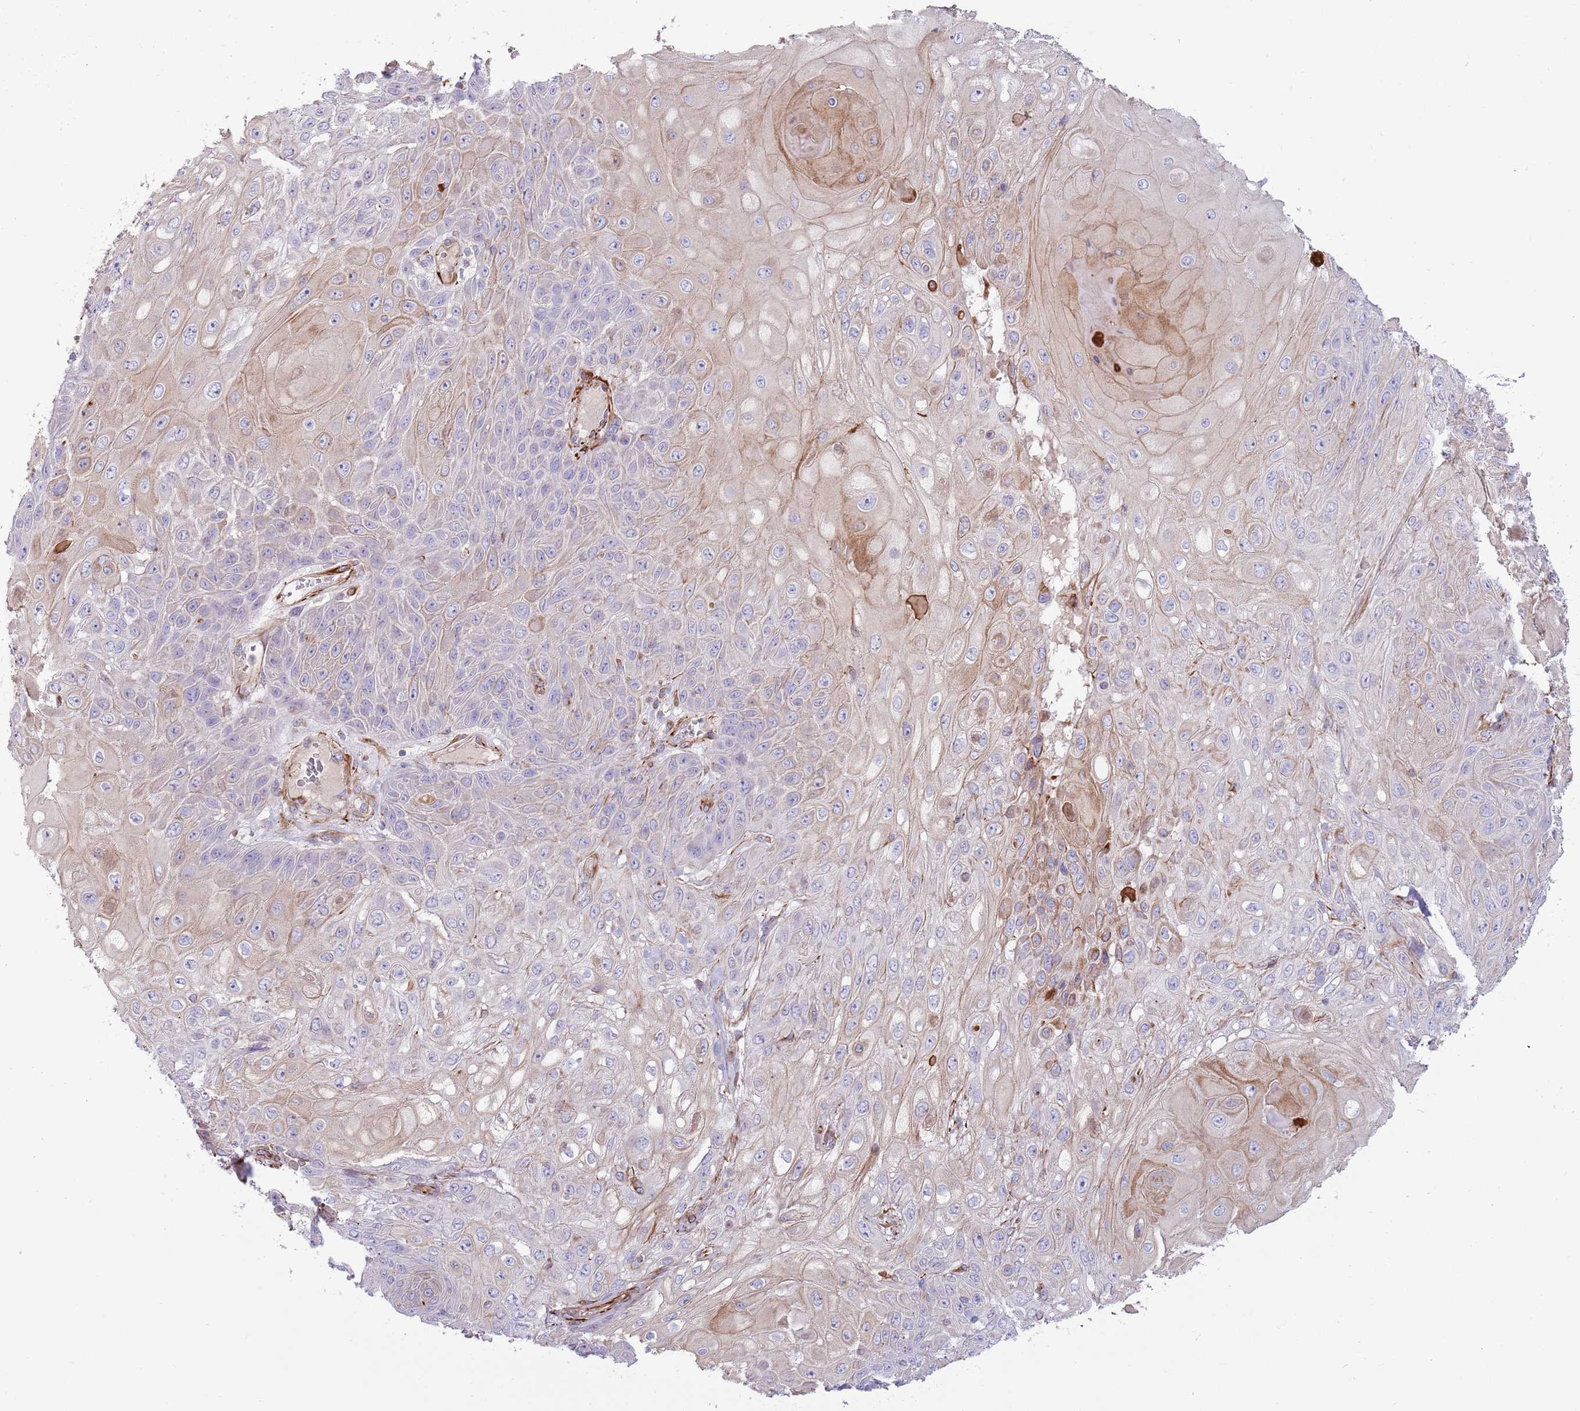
{"staining": {"intensity": "weak", "quantity": "<25%", "location": "cytoplasmic/membranous"}, "tissue": "skin cancer", "cell_type": "Tumor cells", "image_type": "cancer", "snomed": [{"axis": "morphology", "description": "Normal tissue, NOS"}, {"axis": "morphology", "description": "Squamous cell carcinoma, NOS"}, {"axis": "topography", "description": "Skin"}, {"axis": "topography", "description": "Cartilage tissue"}], "caption": "Tumor cells are negative for brown protein staining in skin cancer.", "gene": "MOGAT1", "patient": {"sex": "female", "age": 79}}